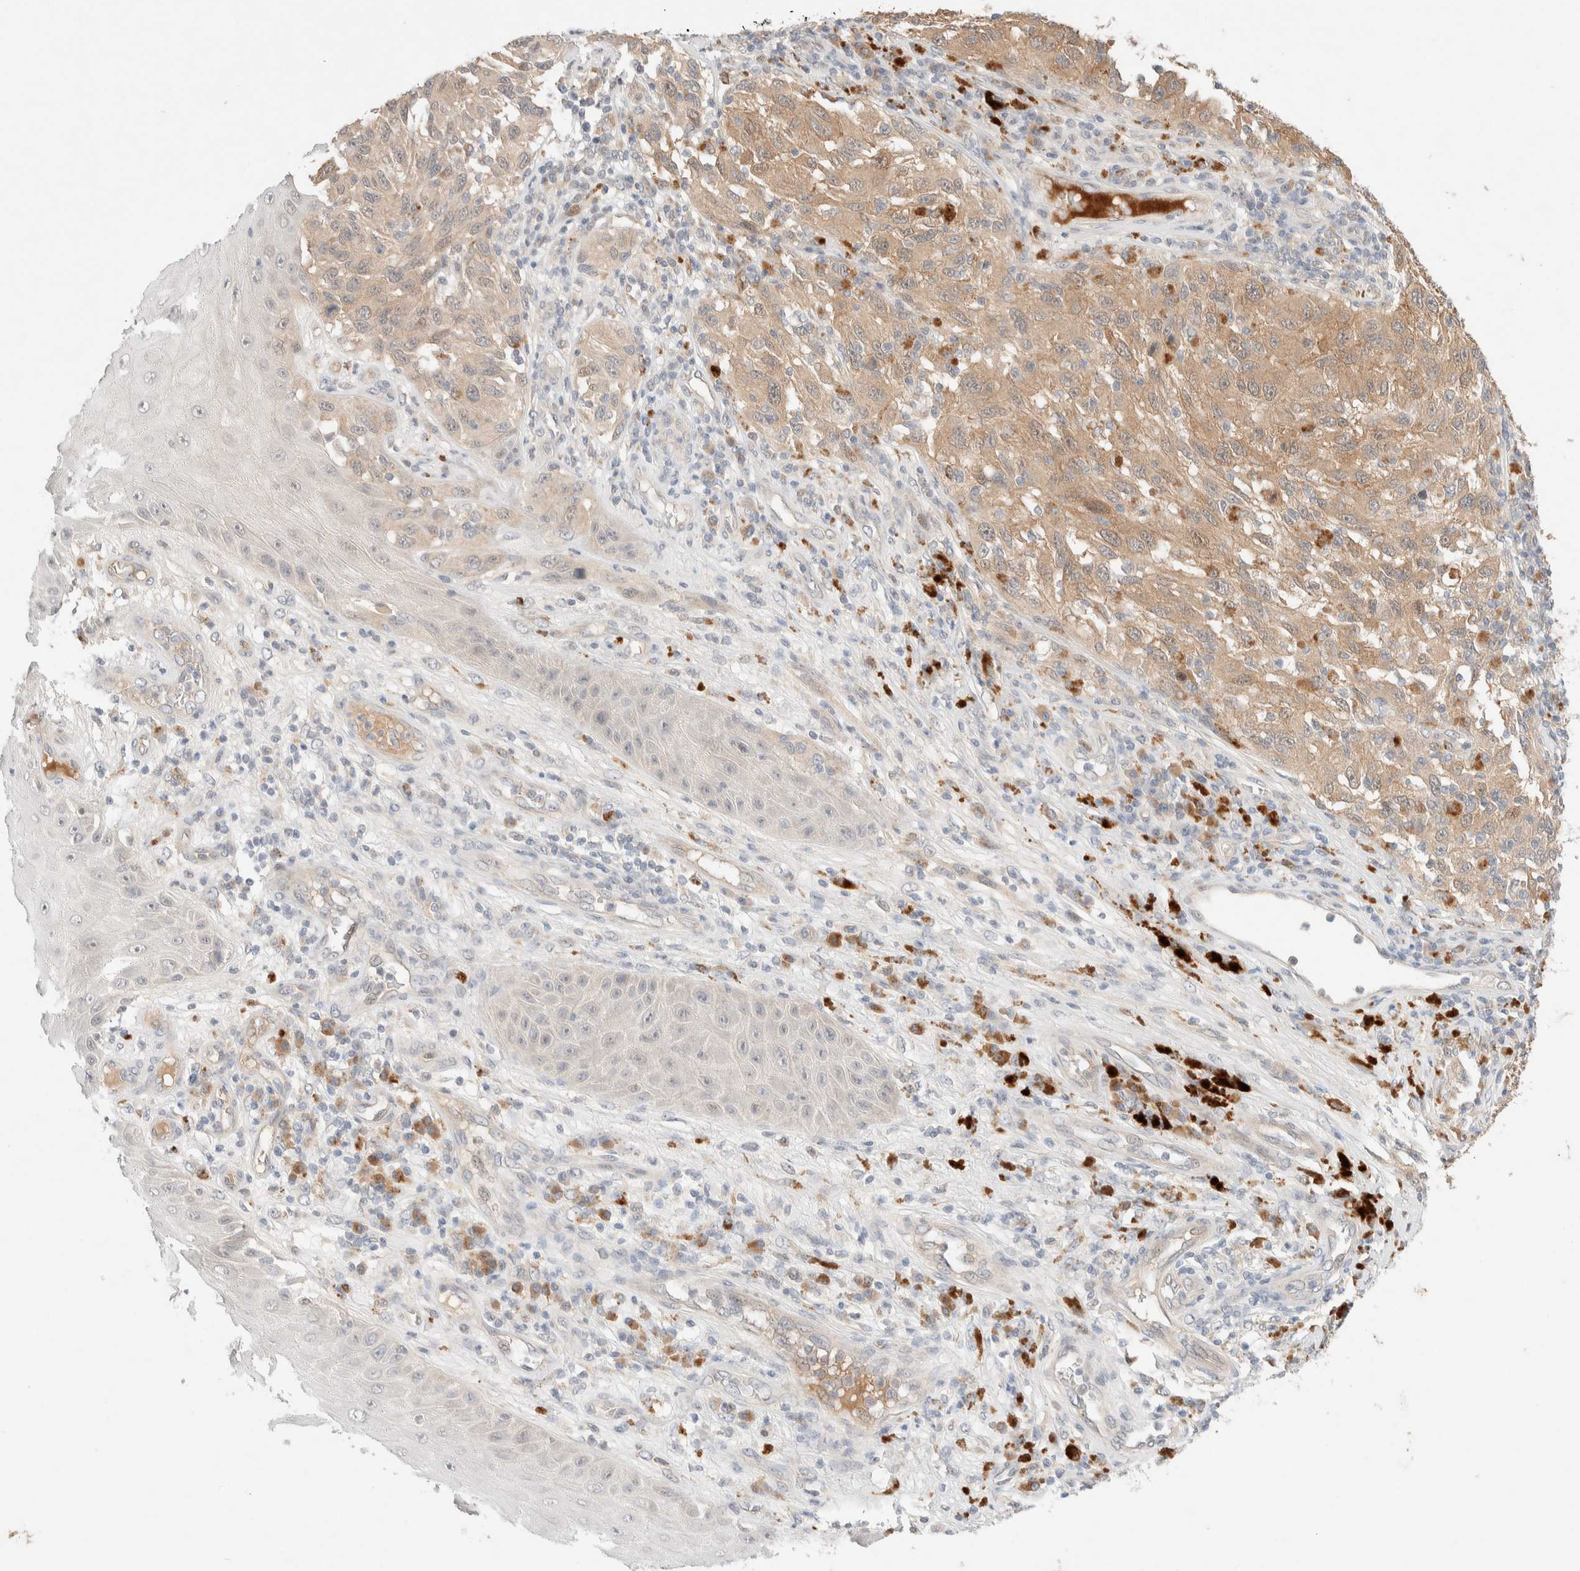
{"staining": {"intensity": "moderate", "quantity": ">75%", "location": "cytoplasmic/membranous"}, "tissue": "melanoma", "cell_type": "Tumor cells", "image_type": "cancer", "snomed": [{"axis": "morphology", "description": "Malignant melanoma, NOS"}, {"axis": "topography", "description": "Skin"}], "caption": "Tumor cells exhibit moderate cytoplasmic/membranous expression in about >75% of cells in malignant melanoma.", "gene": "CHKA", "patient": {"sex": "female", "age": 73}}